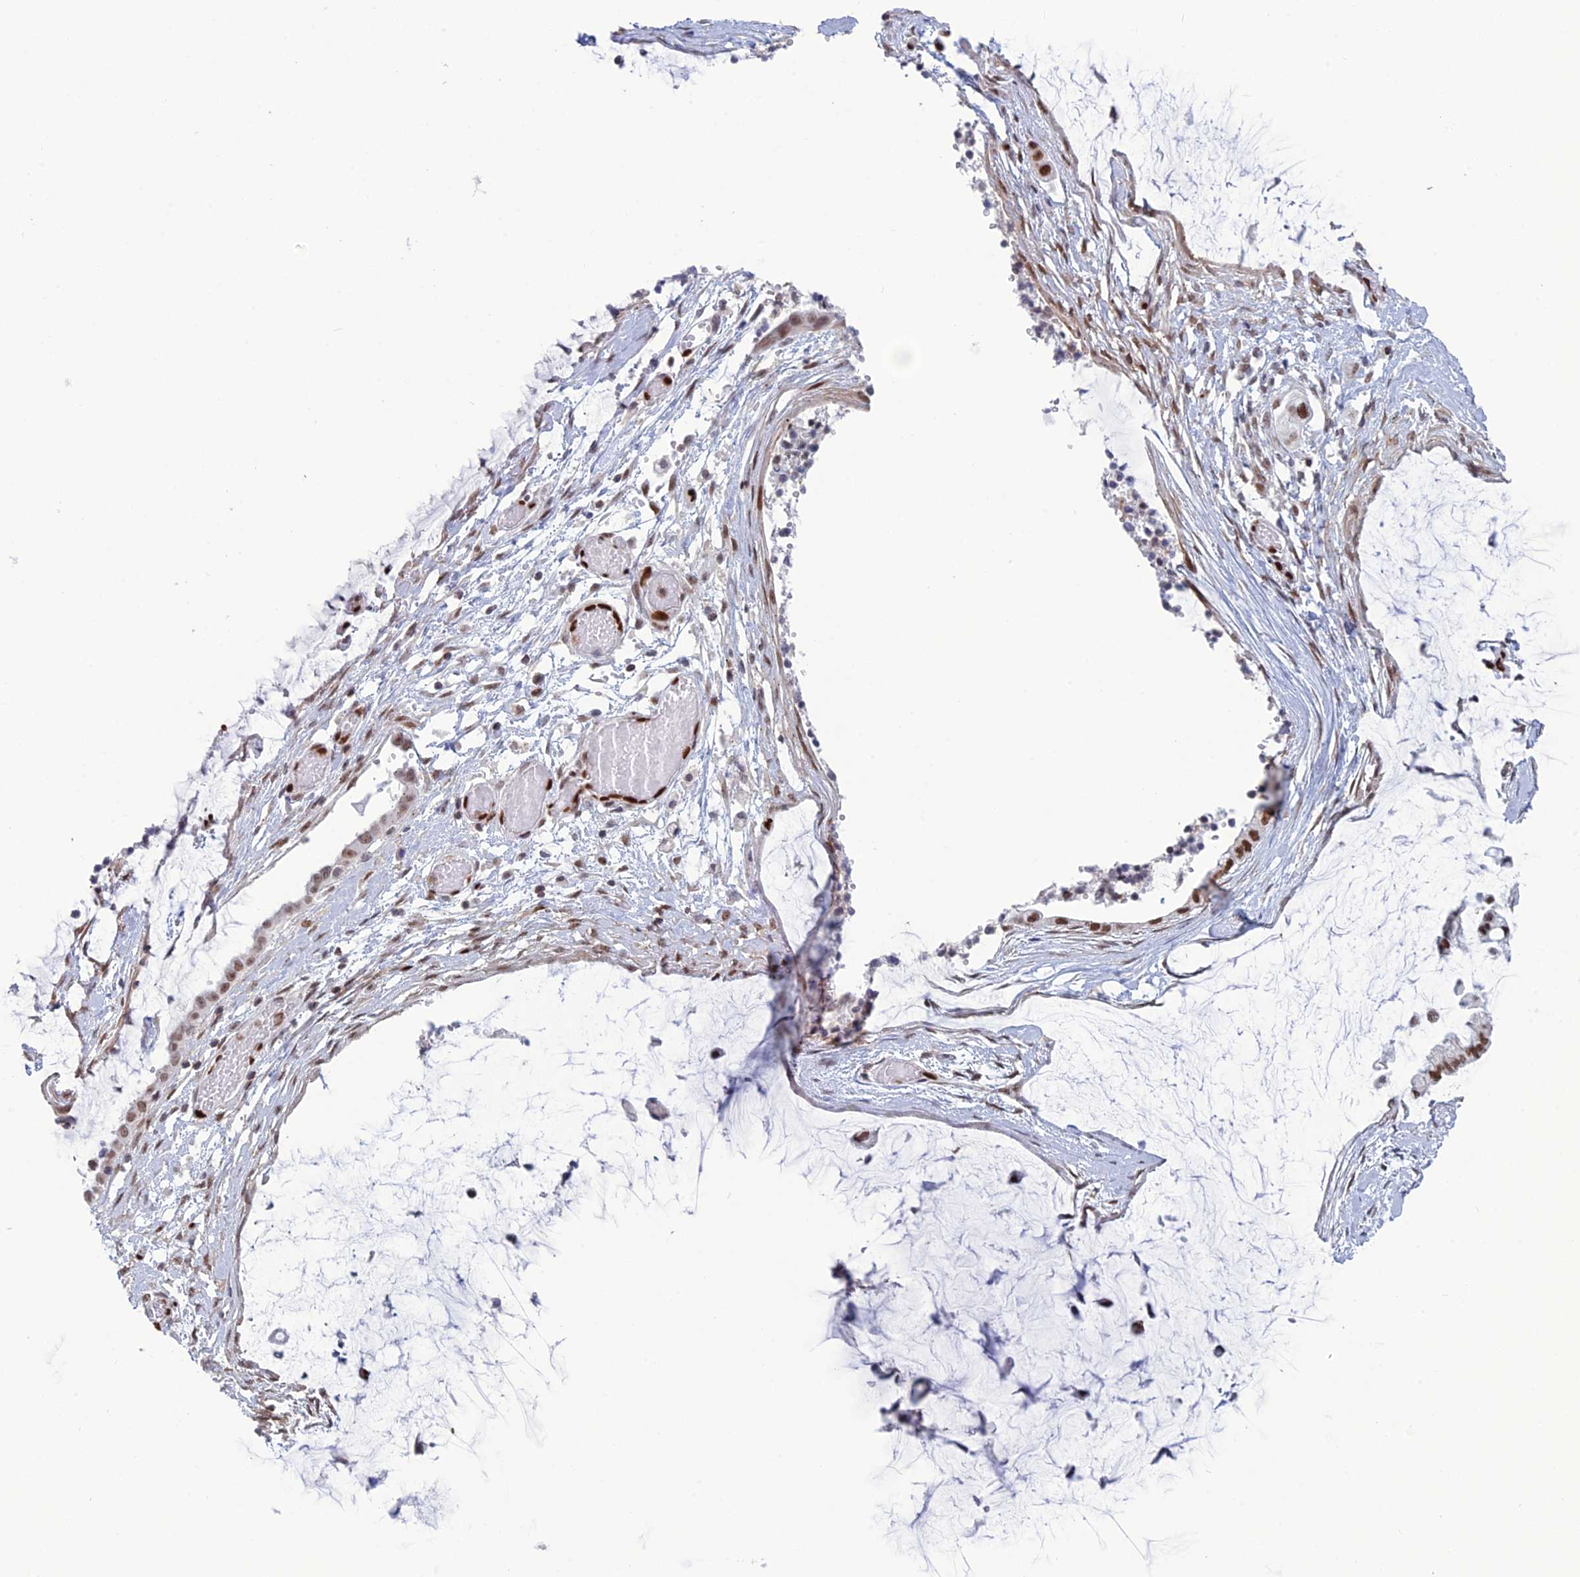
{"staining": {"intensity": "moderate", "quantity": ">75%", "location": "nuclear"}, "tissue": "ovarian cancer", "cell_type": "Tumor cells", "image_type": "cancer", "snomed": [{"axis": "morphology", "description": "Cystadenocarcinoma, mucinous, NOS"}, {"axis": "topography", "description": "Ovary"}], "caption": "A brown stain labels moderate nuclear staining of a protein in human mucinous cystadenocarcinoma (ovarian) tumor cells. Nuclei are stained in blue.", "gene": "NOL4L", "patient": {"sex": "female", "age": 39}}